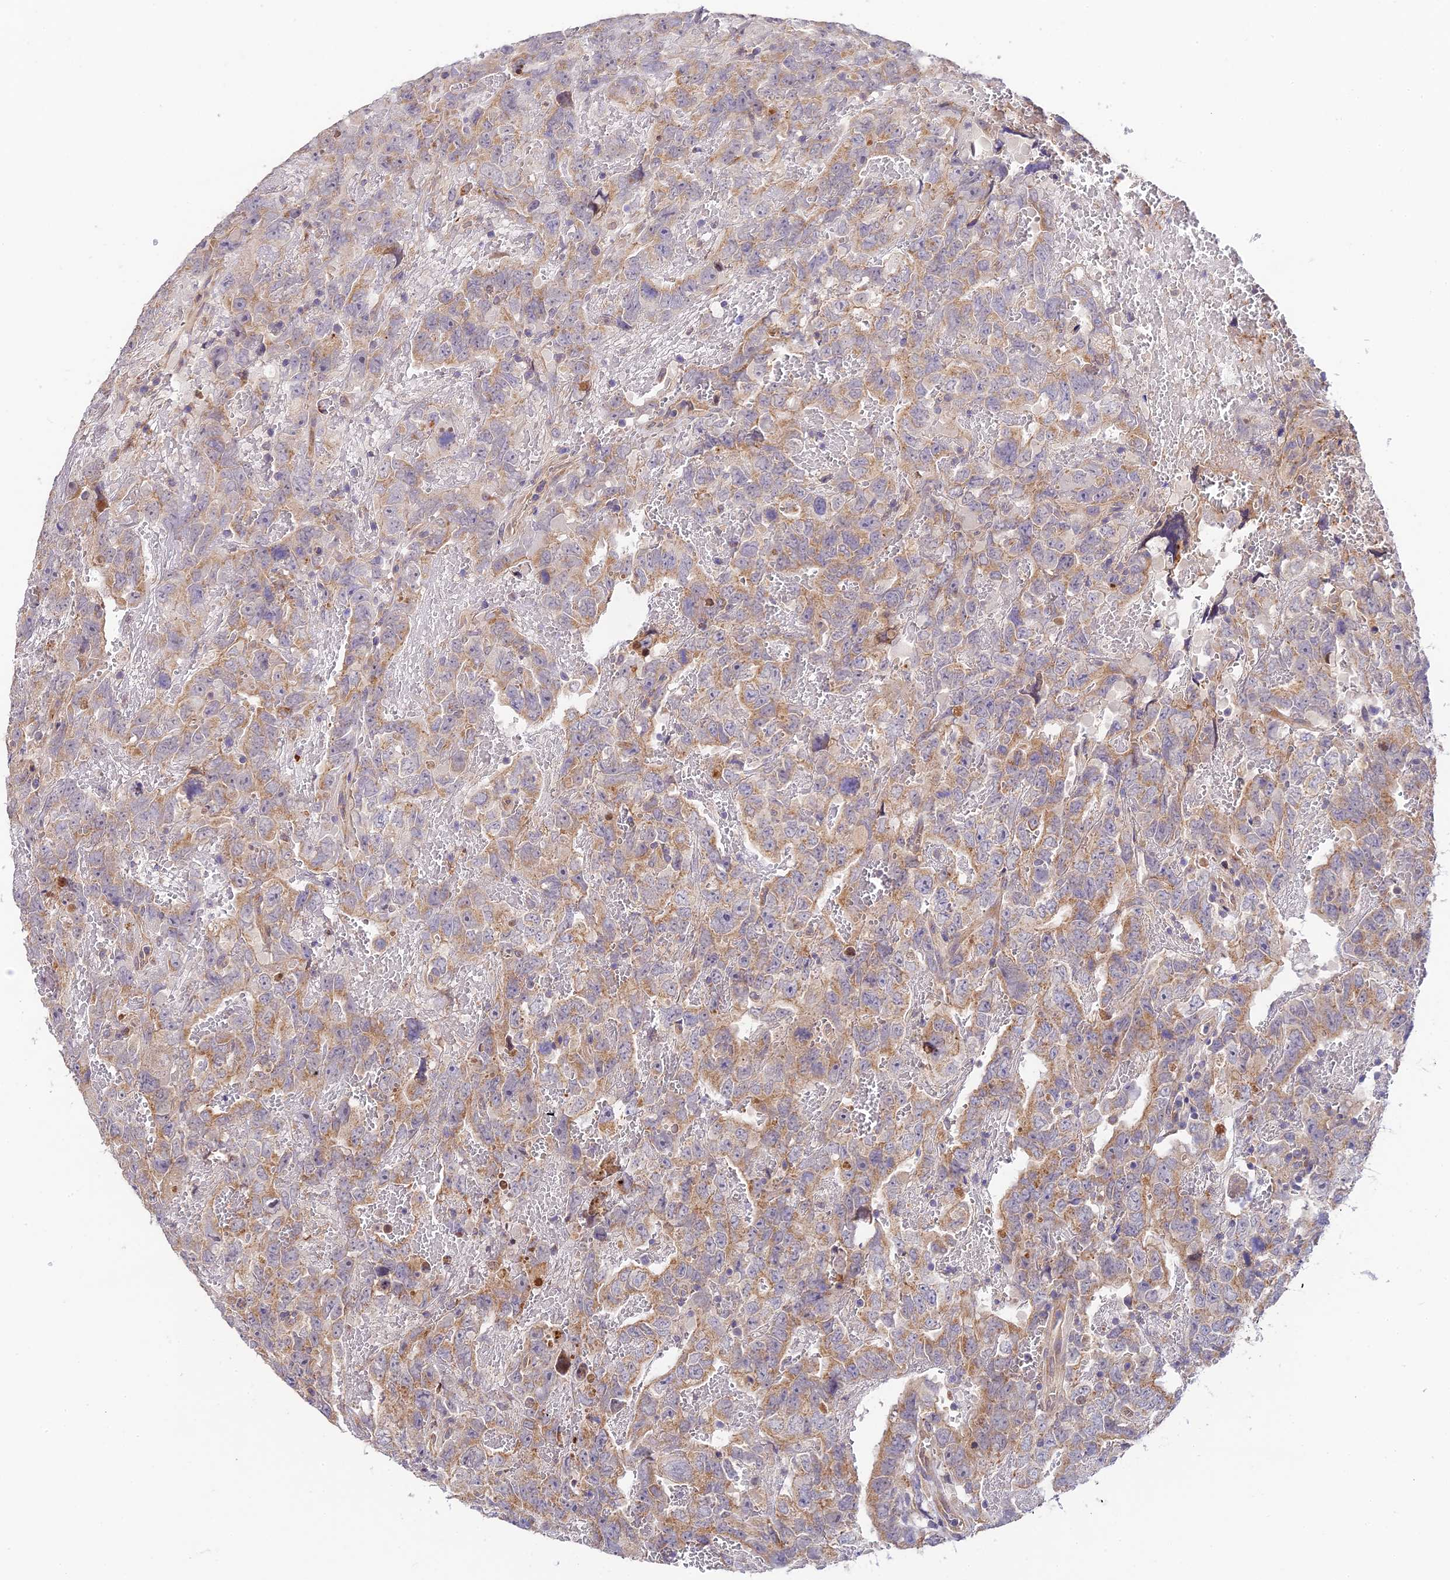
{"staining": {"intensity": "moderate", "quantity": "25%-75%", "location": "cytoplasmic/membranous"}, "tissue": "testis cancer", "cell_type": "Tumor cells", "image_type": "cancer", "snomed": [{"axis": "morphology", "description": "Carcinoma, Embryonal, NOS"}, {"axis": "topography", "description": "Testis"}], "caption": "A brown stain shows moderate cytoplasmic/membranous staining of a protein in human testis embryonal carcinoma tumor cells.", "gene": "C3orf20", "patient": {"sex": "male", "age": 45}}